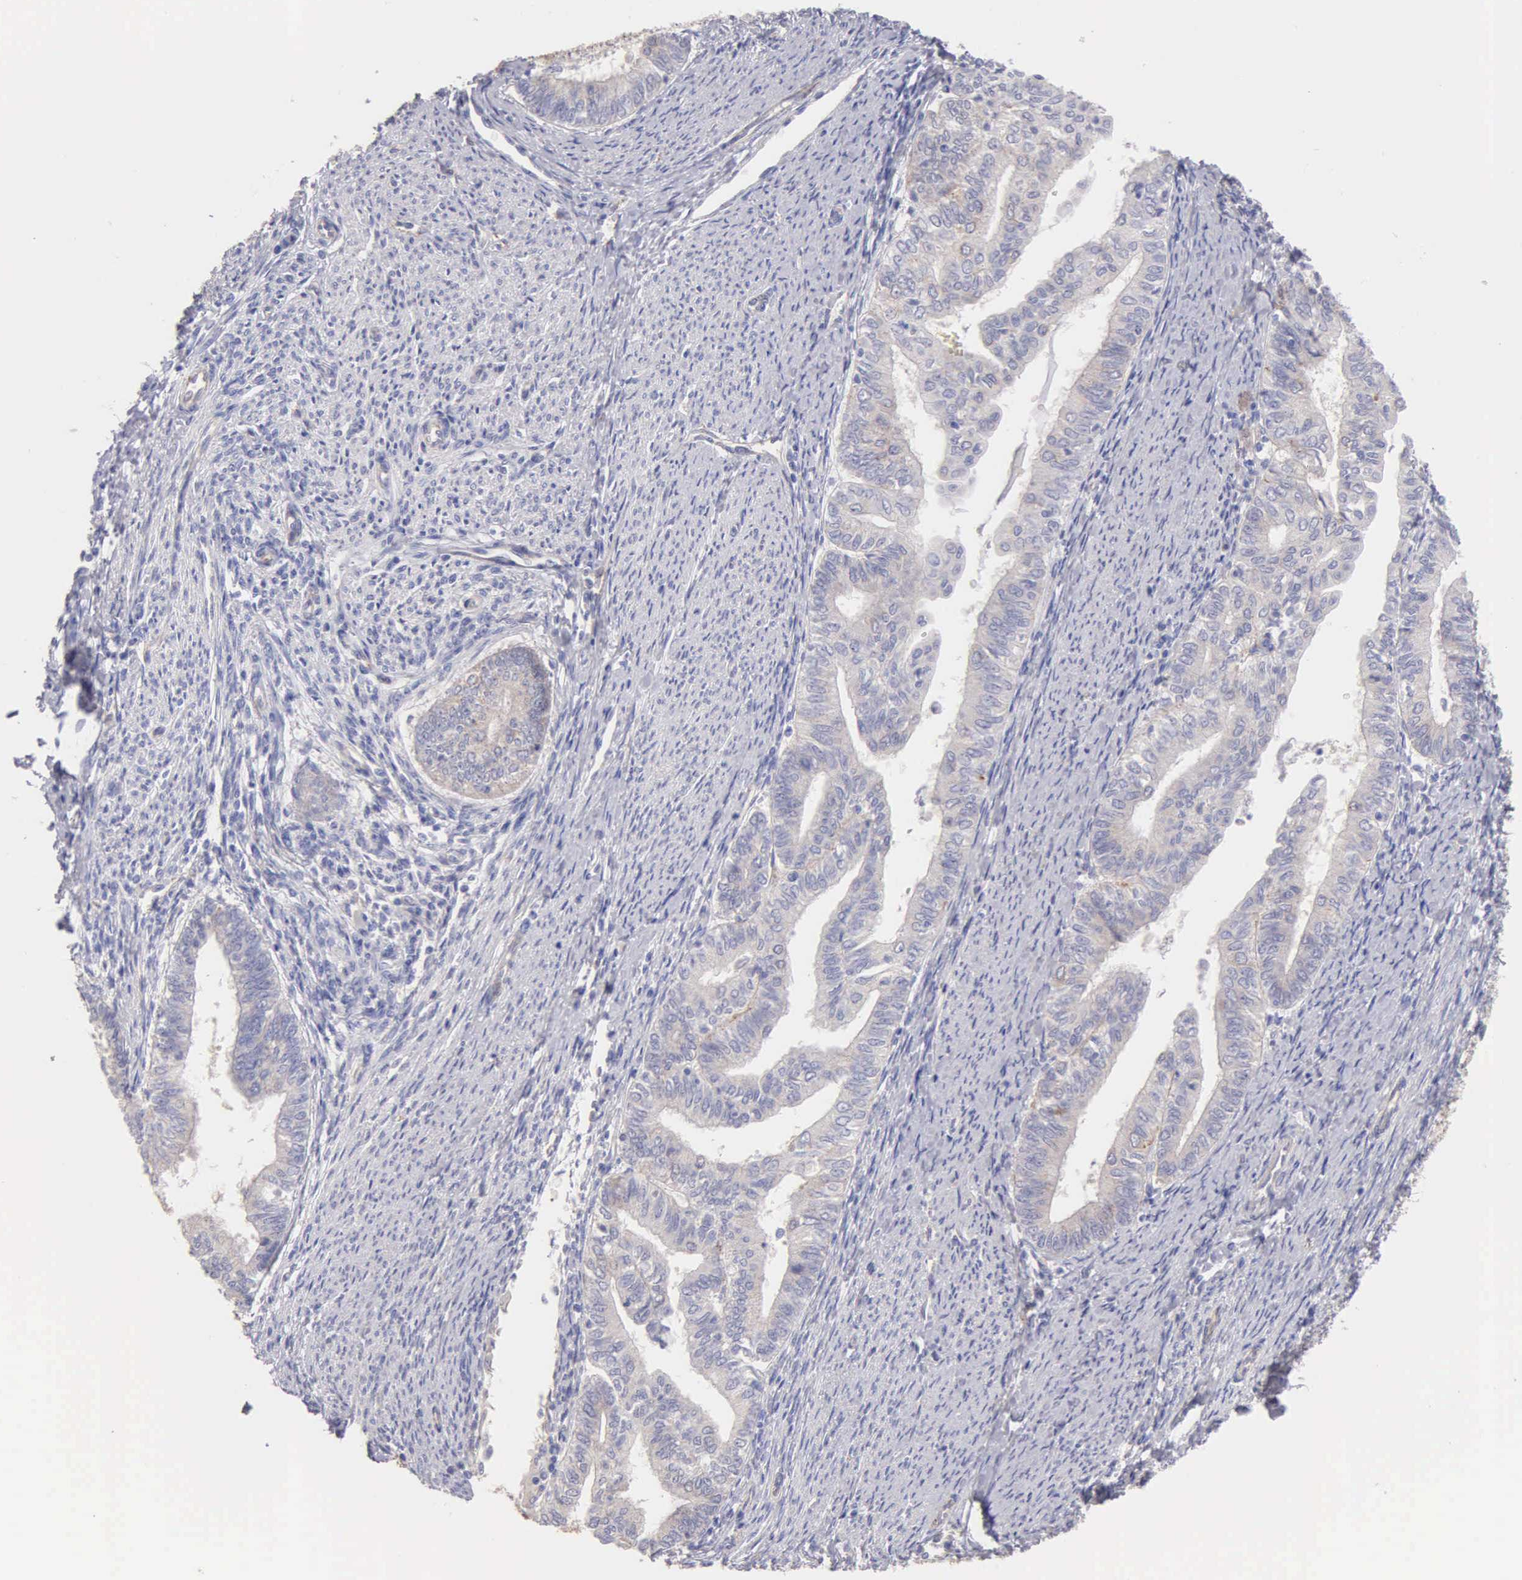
{"staining": {"intensity": "weak", "quantity": "25%-75%", "location": "cytoplasmic/membranous"}, "tissue": "endometrial cancer", "cell_type": "Tumor cells", "image_type": "cancer", "snomed": [{"axis": "morphology", "description": "Adenocarcinoma, NOS"}, {"axis": "topography", "description": "Endometrium"}], "caption": "Weak cytoplasmic/membranous staining is appreciated in approximately 25%-75% of tumor cells in endometrial cancer (adenocarcinoma).", "gene": "APP", "patient": {"sex": "female", "age": 66}}